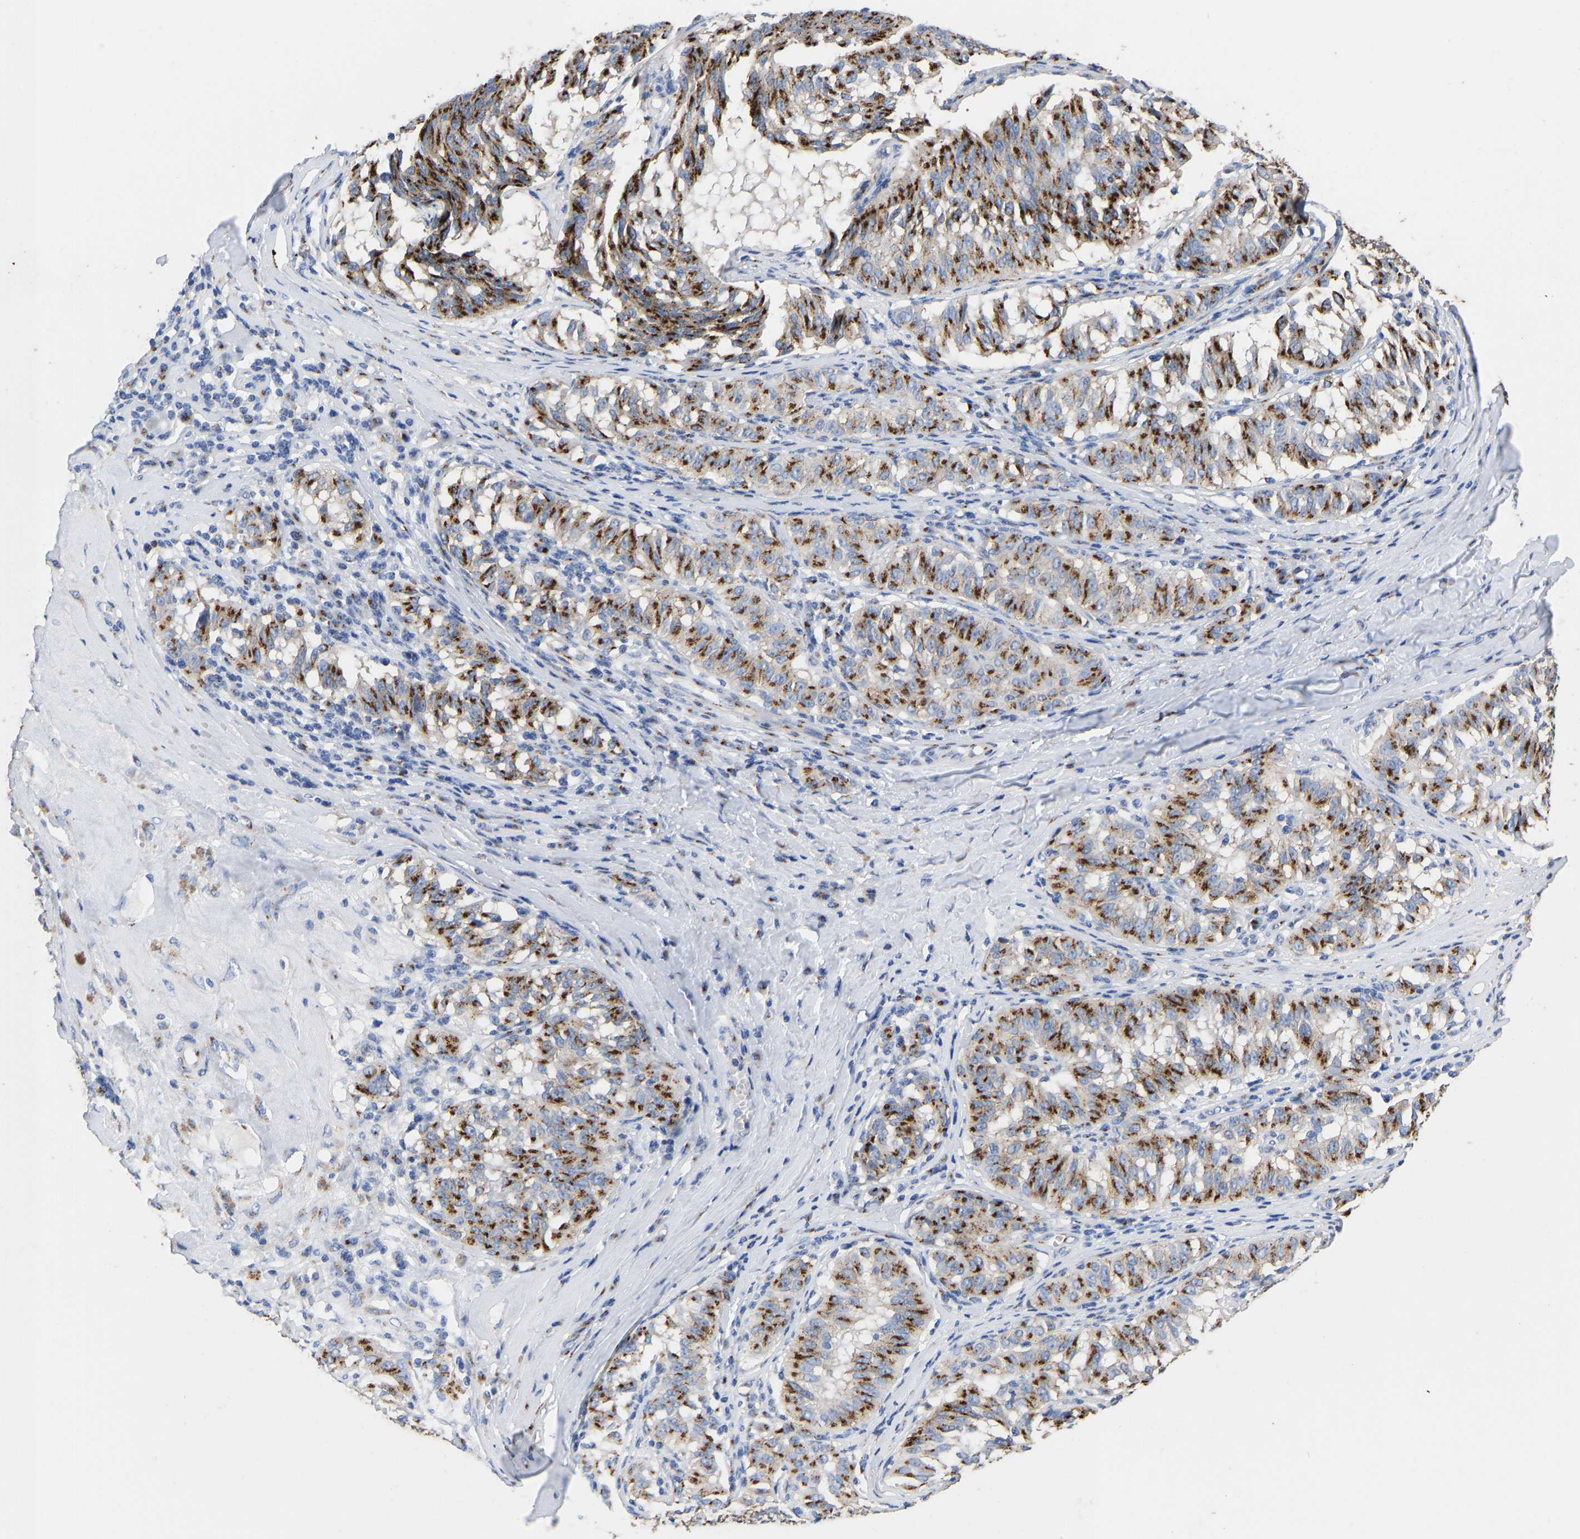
{"staining": {"intensity": "strong", "quantity": ">75%", "location": "cytoplasmic/membranous"}, "tissue": "melanoma", "cell_type": "Tumor cells", "image_type": "cancer", "snomed": [{"axis": "morphology", "description": "Malignant melanoma, NOS"}, {"axis": "topography", "description": "Skin"}], "caption": "Protein positivity by IHC demonstrates strong cytoplasmic/membranous staining in approximately >75% of tumor cells in melanoma. (IHC, brightfield microscopy, high magnification).", "gene": "TMEM87A", "patient": {"sex": "female", "age": 72}}